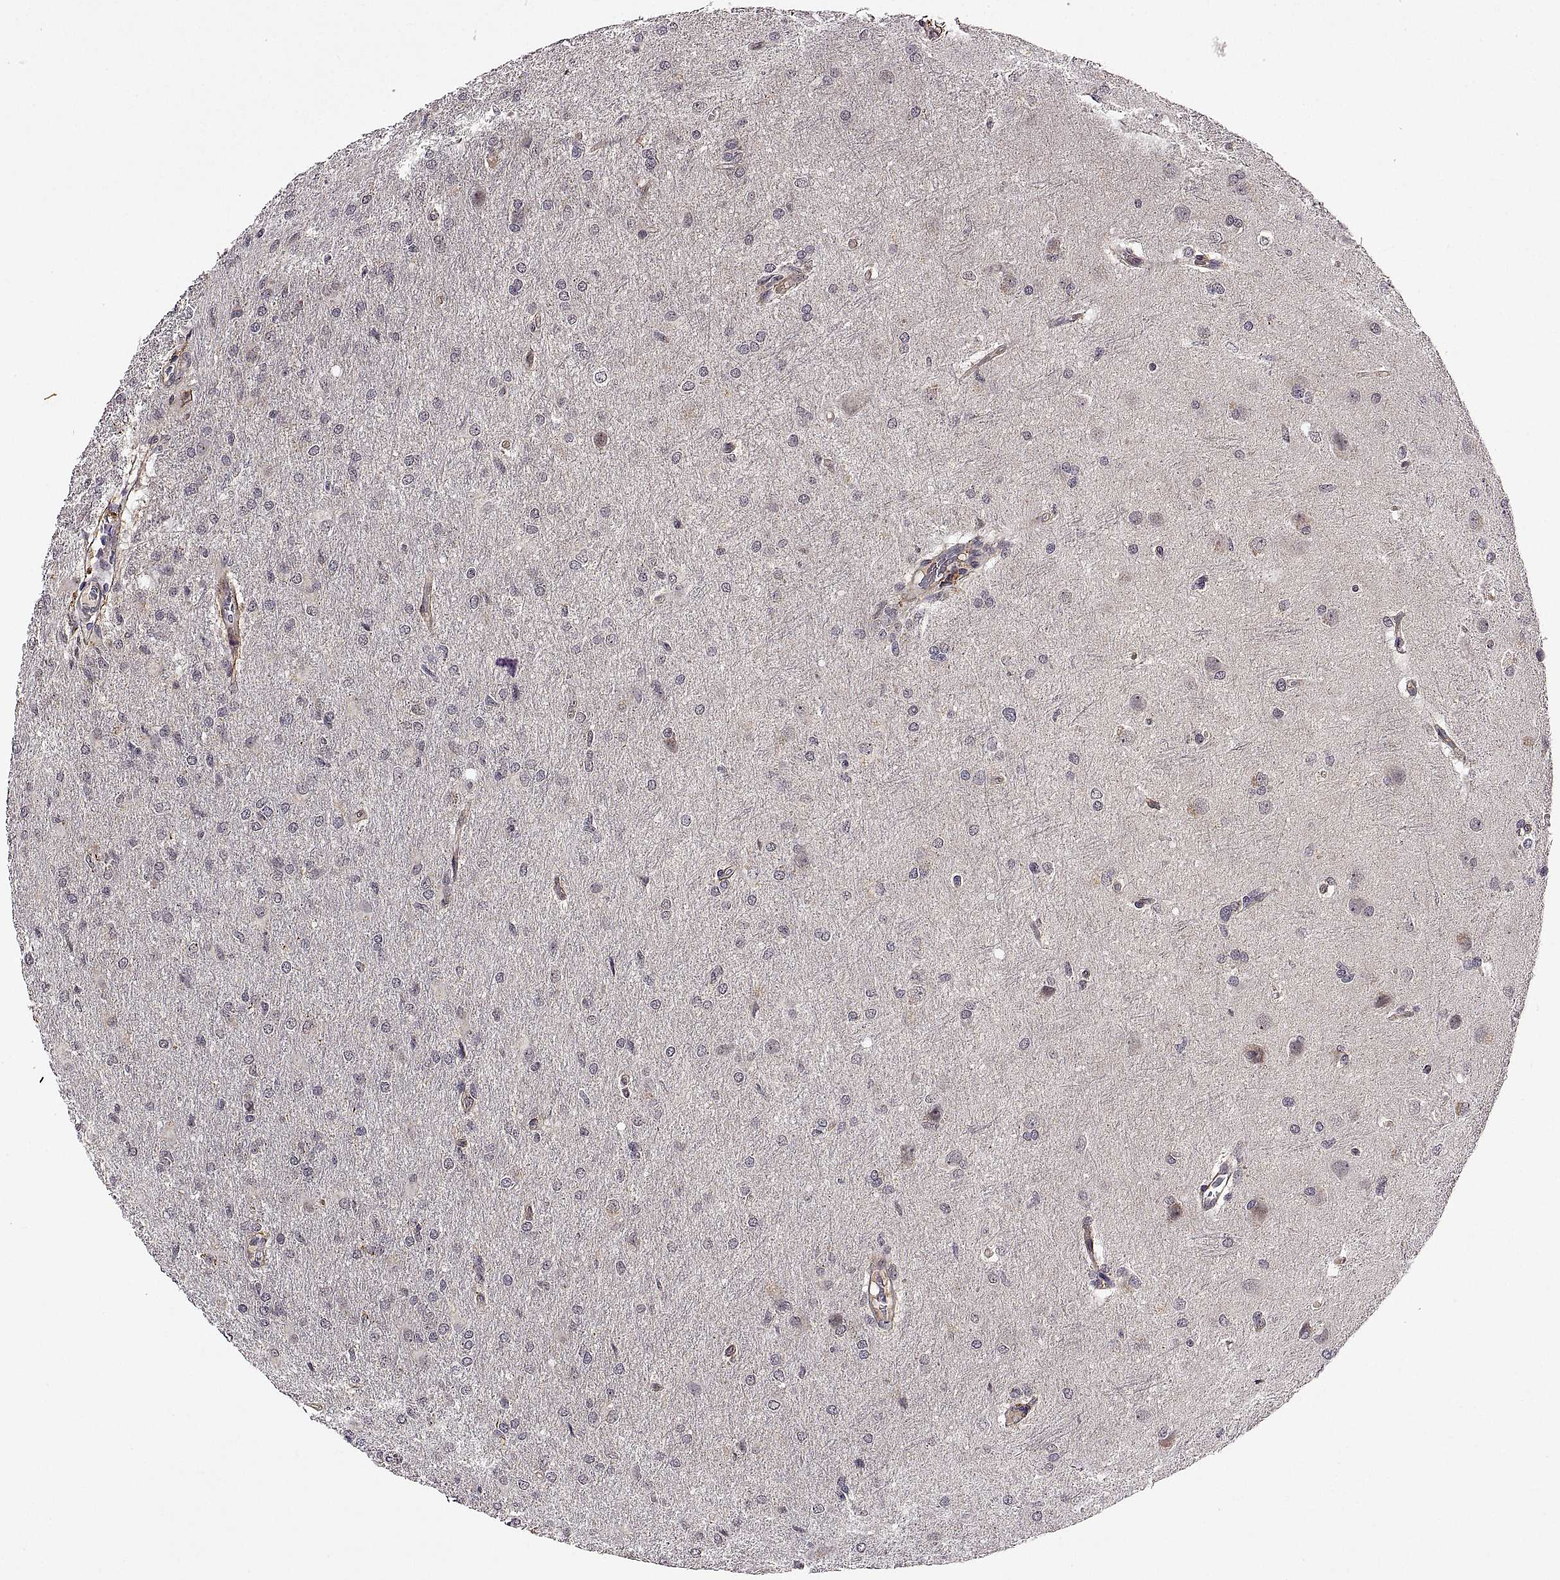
{"staining": {"intensity": "negative", "quantity": "none", "location": "none"}, "tissue": "glioma", "cell_type": "Tumor cells", "image_type": "cancer", "snomed": [{"axis": "morphology", "description": "Glioma, malignant, High grade"}, {"axis": "topography", "description": "Brain"}], "caption": "High magnification brightfield microscopy of malignant glioma (high-grade) stained with DAB (brown) and counterstained with hematoxylin (blue): tumor cells show no significant staining. Brightfield microscopy of immunohistochemistry stained with DAB (brown) and hematoxylin (blue), captured at high magnification.", "gene": "LAMA1", "patient": {"sex": "male", "age": 68}}